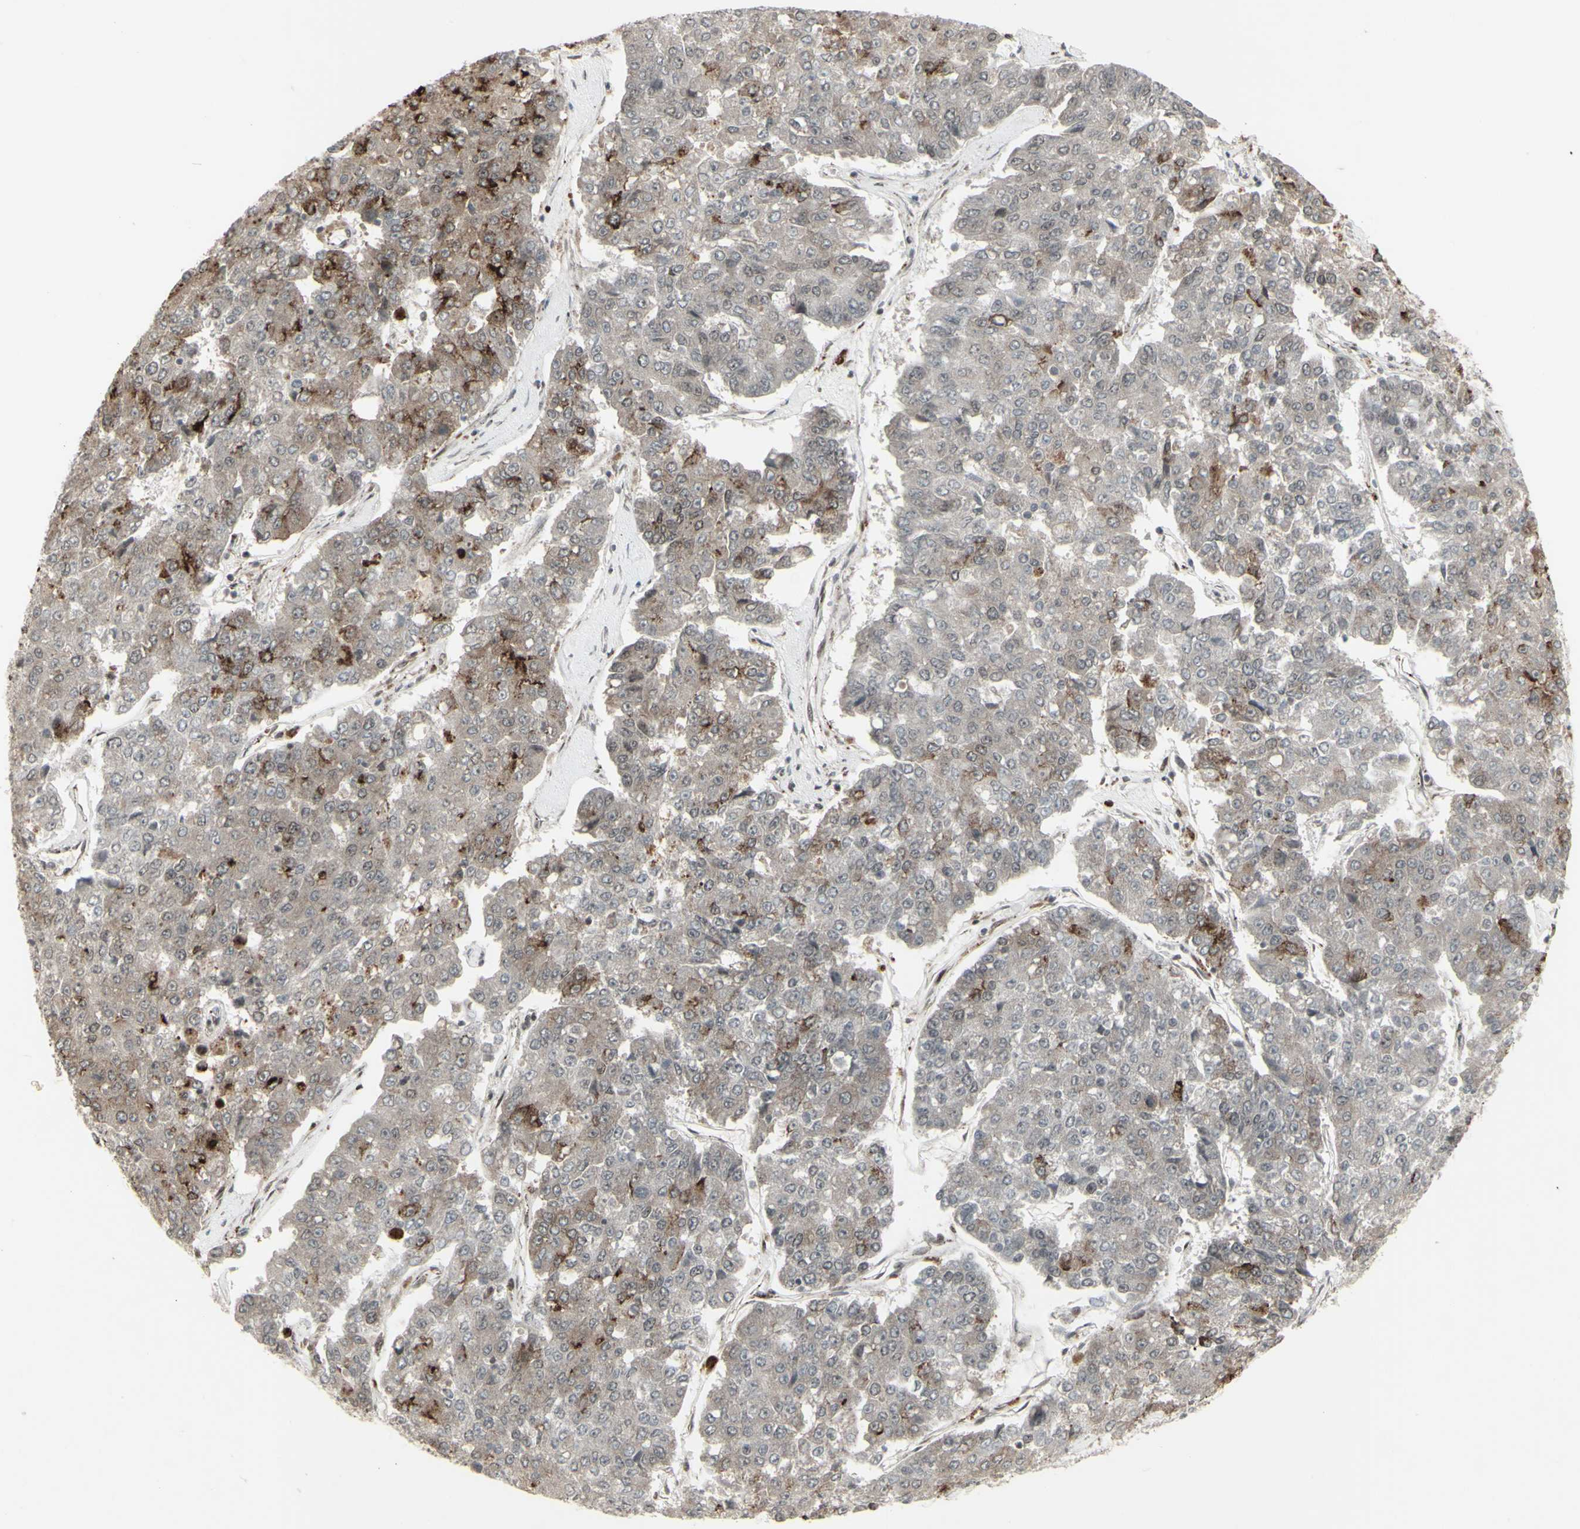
{"staining": {"intensity": "moderate", "quantity": "<25%", "location": "cytoplasmic/membranous"}, "tissue": "pancreatic cancer", "cell_type": "Tumor cells", "image_type": "cancer", "snomed": [{"axis": "morphology", "description": "Adenocarcinoma, NOS"}, {"axis": "topography", "description": "Pancreas"}], "caption": "Human pancreatic cancer stained for a protein (brown) shows moderate cytoplasmic/membranous positive expression in about <25% of tumor cells.", "gene": "CBX1", "patient": {"sex": "male", "age": 50}}